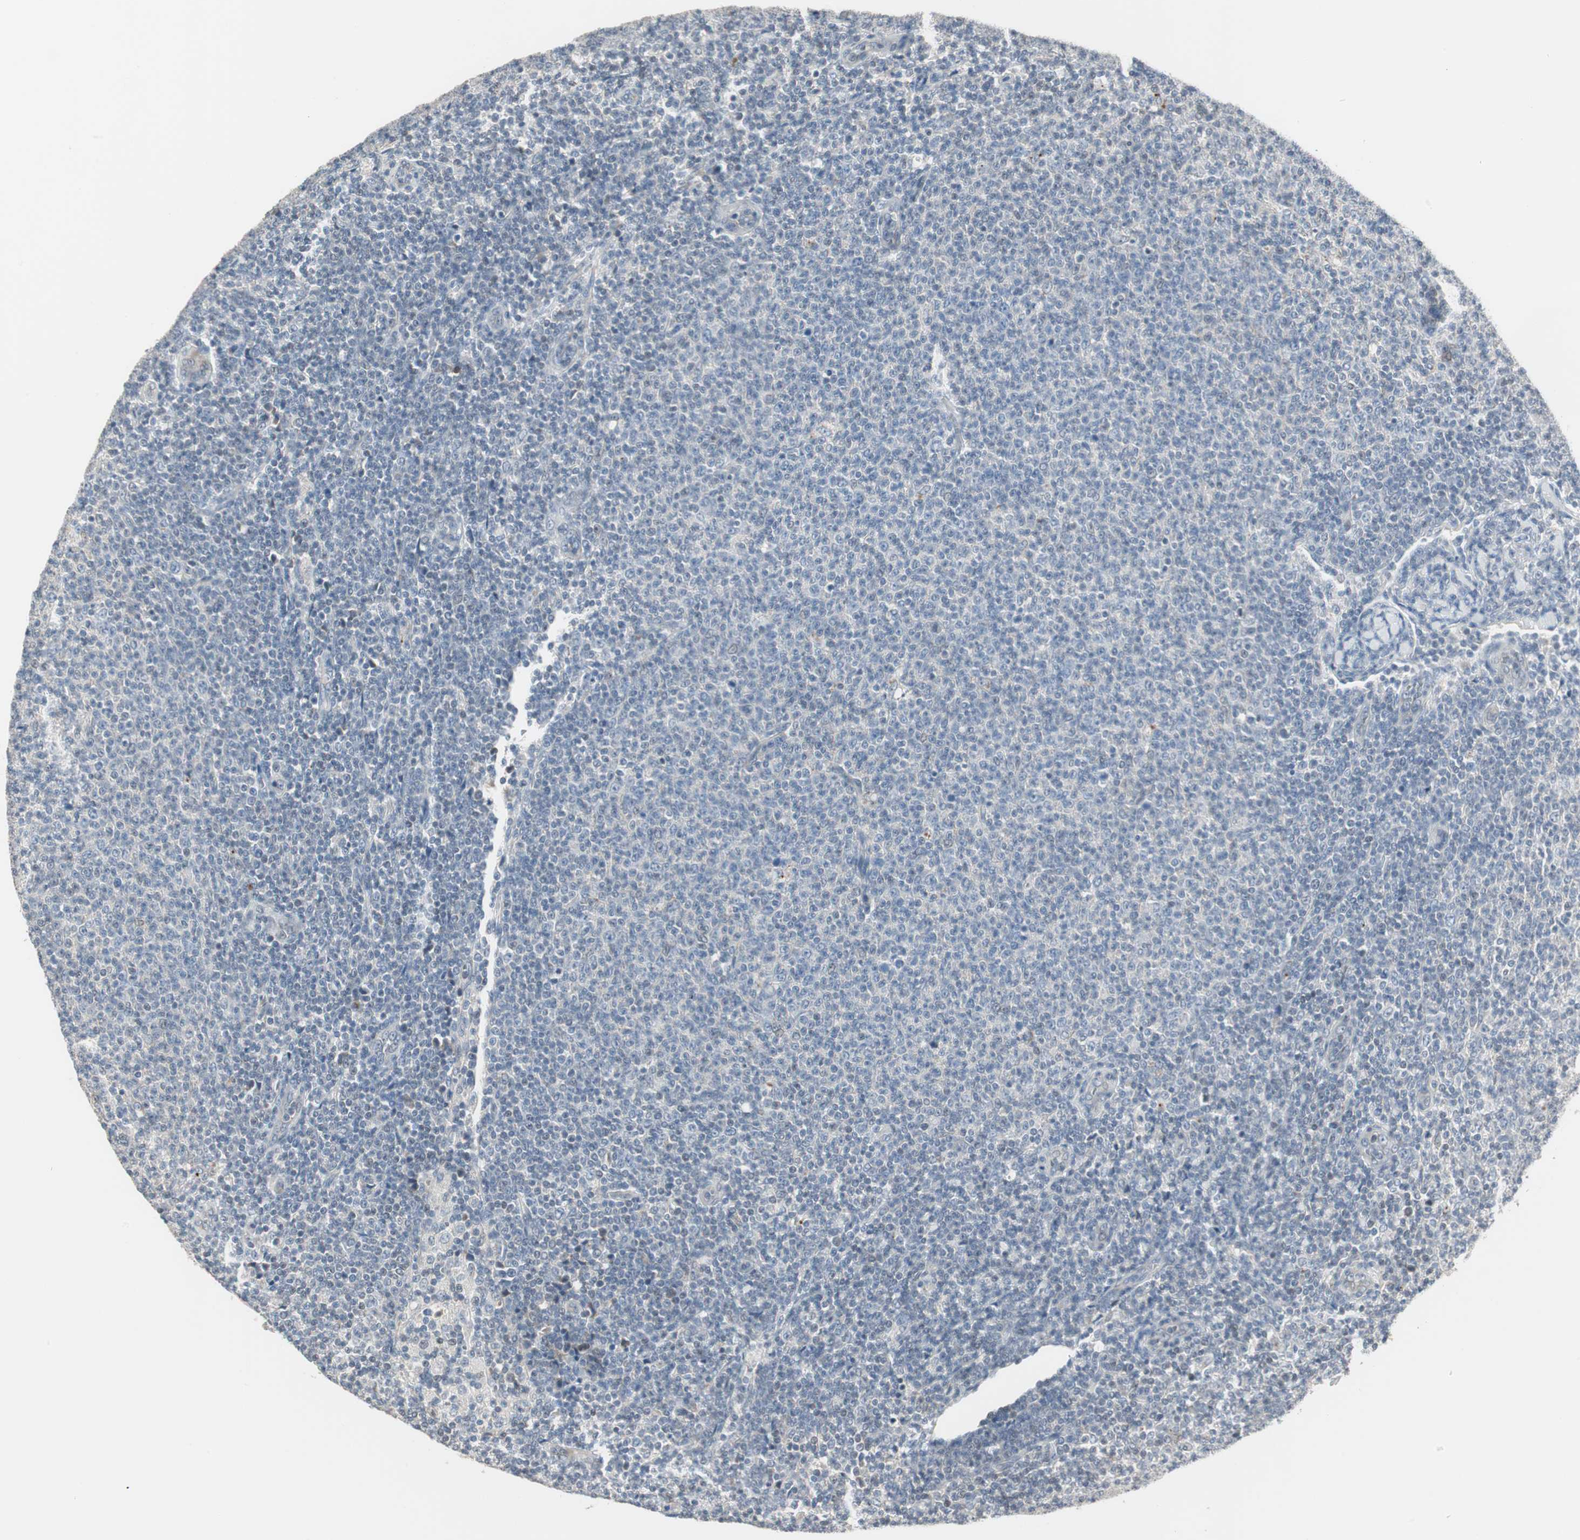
{"staining": {"intensity": "negative", "quantity": "none", "location": "none"}, "tissue": "lymphoma", "cell_type": "Tumor cells", "image_type": "cancer", "snomed": [{"axis": "morphology", "description": "Malignant lymphoma, non-Hodgkin's type, Low grade"}, {"axis": "topography", "description": "Lymph node"}], "caption": "IHC histopathology image of neoplastic tissue: human lymphoma stained with DAB shows no significant protein positivity in tumor cells.", "gene": "PDZK1", "patient": {"sex": "male", "age": 66}}